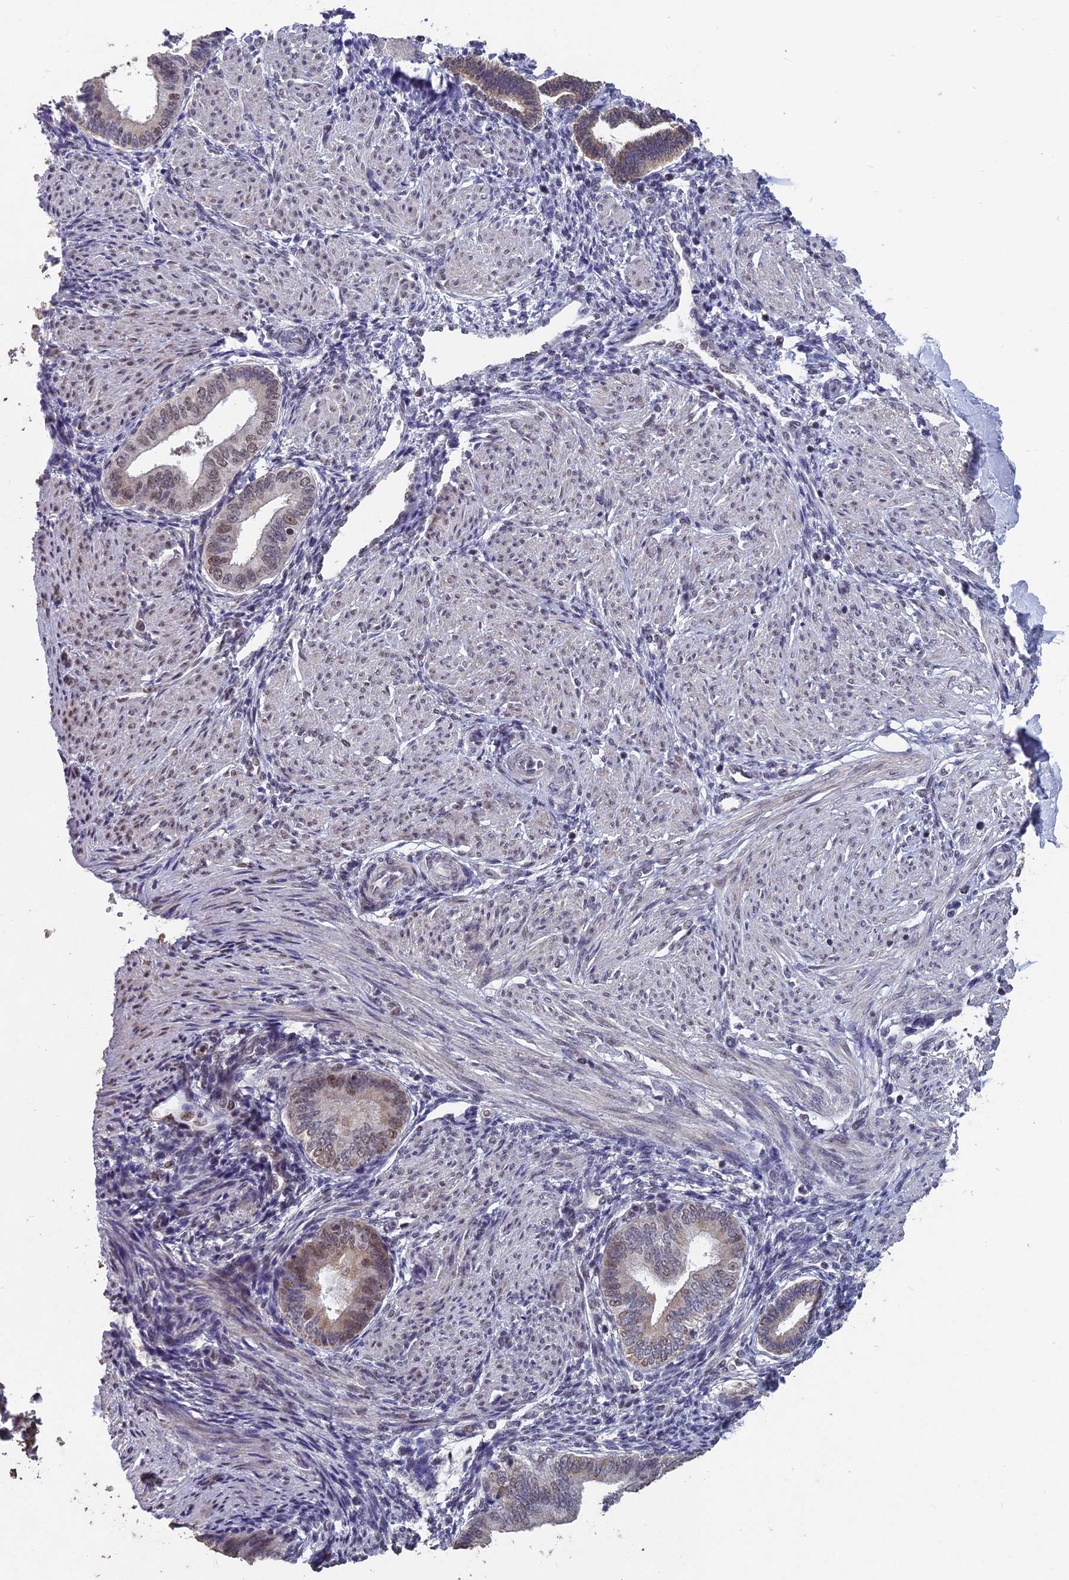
{"staining": {"intensity": "weak", "quantity": "<25%", "location": "nuclear"}, "tissue": "endometrium", "cell_type": "Cells in endometrial stroma", "image_type": "normal", "snomed": [{"axis": "morphology", "description": "Normal tissue, NOS"}, {"axis": "topography", "description": "Endometrium"}], "caption": "Human endometrium stained for a protein using immunohistochemistry (IHC) exhibits no staining in cells in endometrial stroma.", "gene": "MT", "patient": {"sex": "female", "age": 53}}